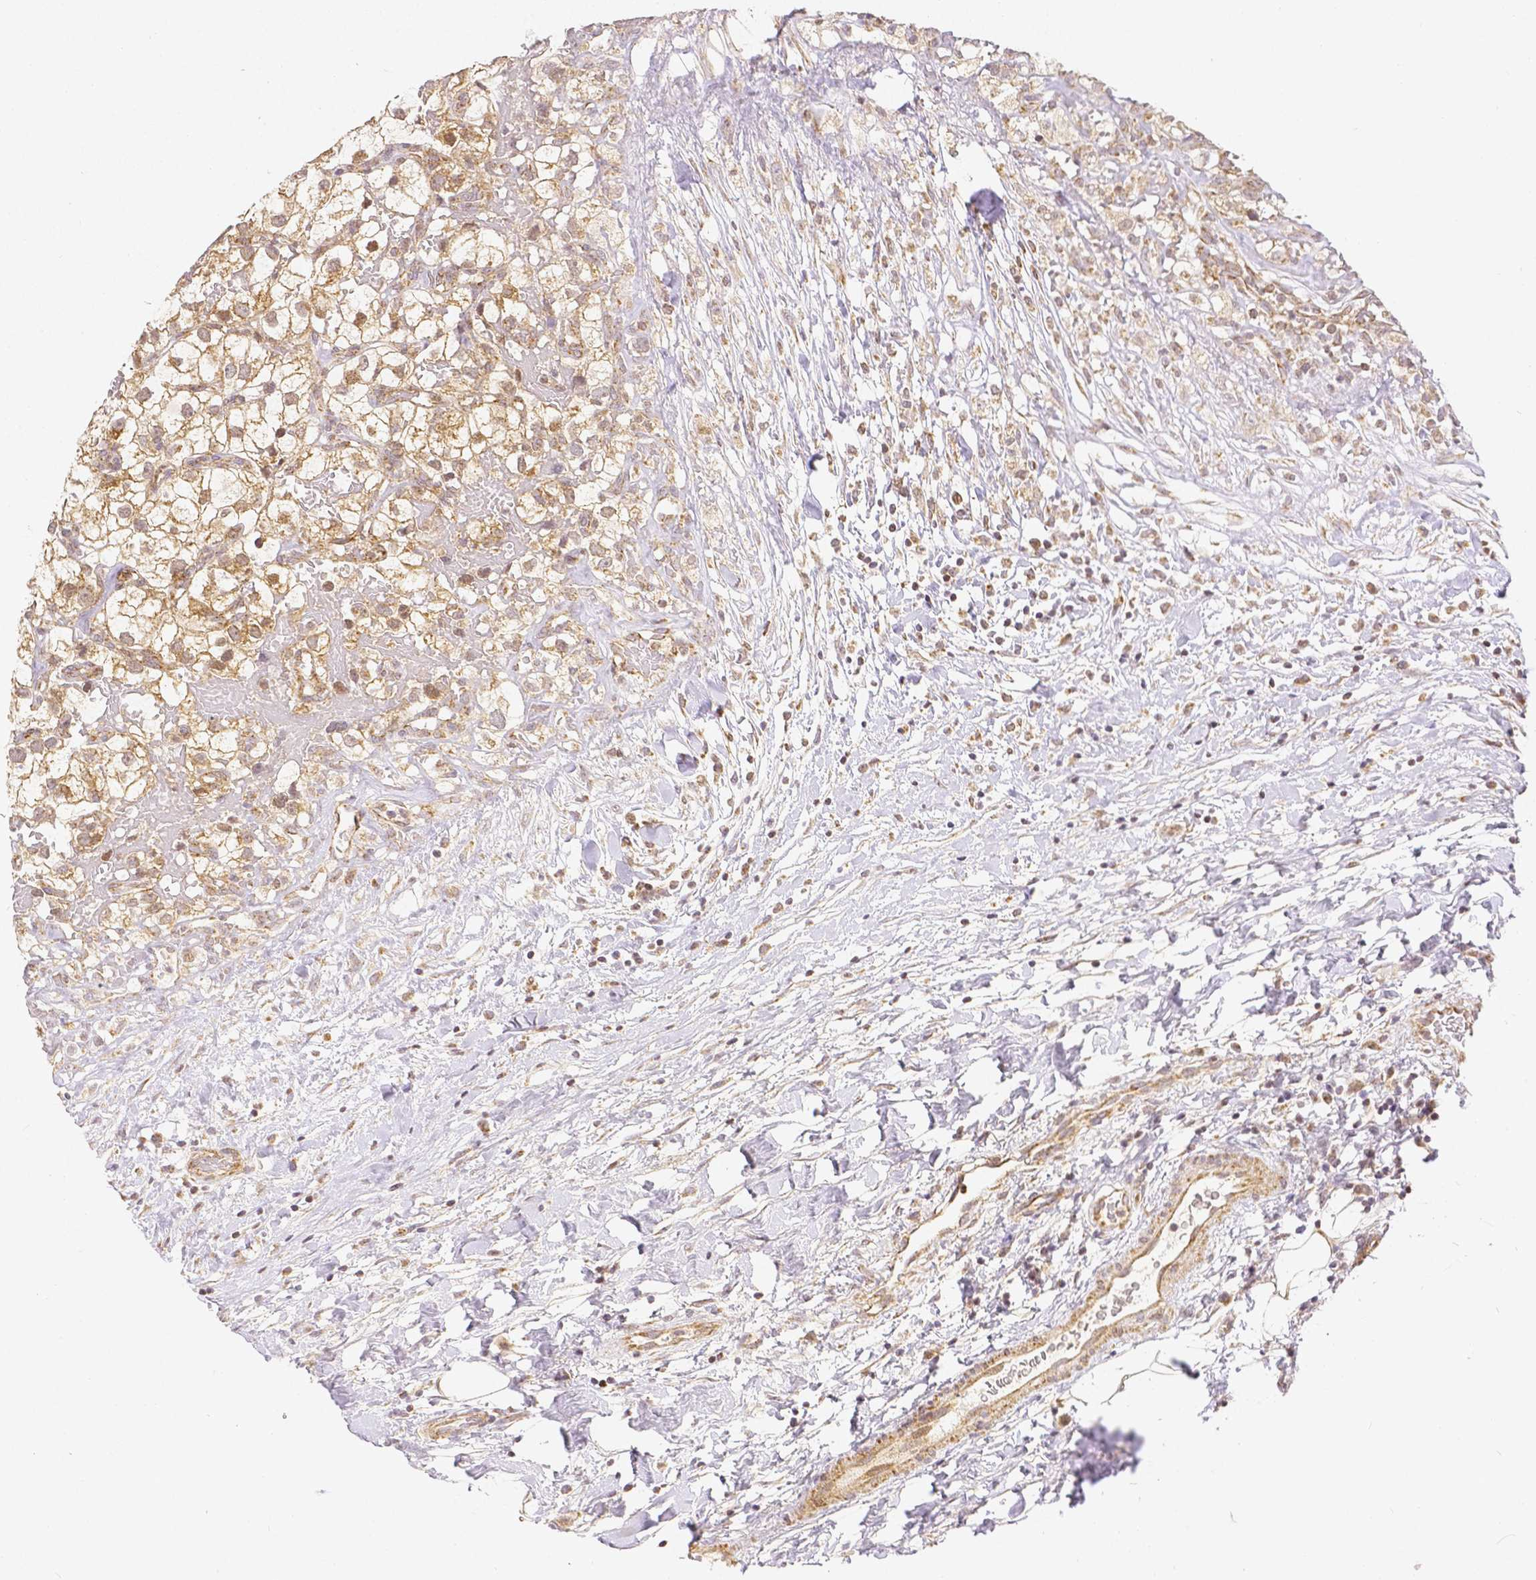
{"staining": {"intensity": "moderate", "quantity": "25%-75%", "location": "cytoplasmic/membranous,nuclear"}, "tissue": "renal cancer", "cell_type": "Tumor cells", "image_type": "cancer", "snomed": [{"axis": "morphology", "description": "Adenocarcinoma, NOS"}, {"axis": "topography", "description": "Kidney"}], "caption": "Renal adenocarcinoma stained with immunohistochemistry demonstrates moderate cytoplasmic/membranous and nuclear positivity in approximately 25%-75% of tumor cells. (Brightfield microscopy of DAB IHC at high magnification).", "gene": "RHOT1", "patient": {"sex": "male", "age": 59}}